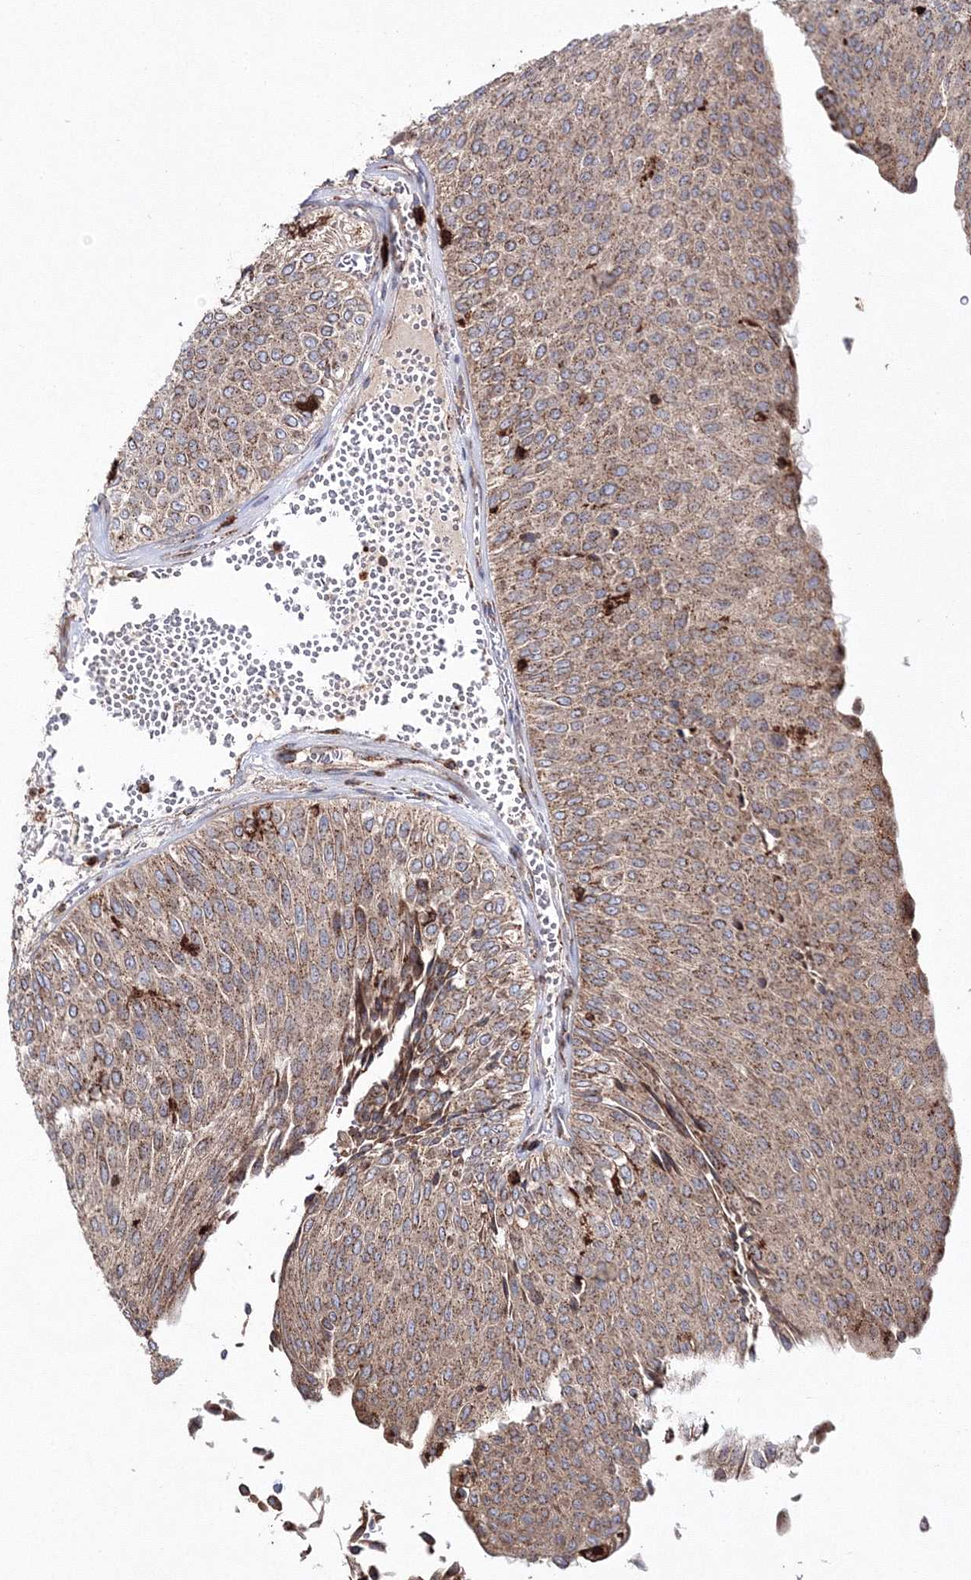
{"staining": {"intensity": "moderate", "quantity": ">75%", "location": "cytoplasmic/membranous"}, "tissue": "urothelial cancer", "cell_type": "Tumor cells", "image_type": "cancer", "snomed": [{"axis": "morphology", "description": "Urothelial carcinoma, Low grade"}, {"axis": "topography", "description": "Urinary bladder"}], "caption": "Tumor cells exhibit moderate cytoplasmic/membranous expression in about >75% of cells in urothelial cancer. (Brightfield microscopy of DAB IHC at high magnification).", "gene": "ARCN1", "patient": {"sex": "male", "age": 78}}